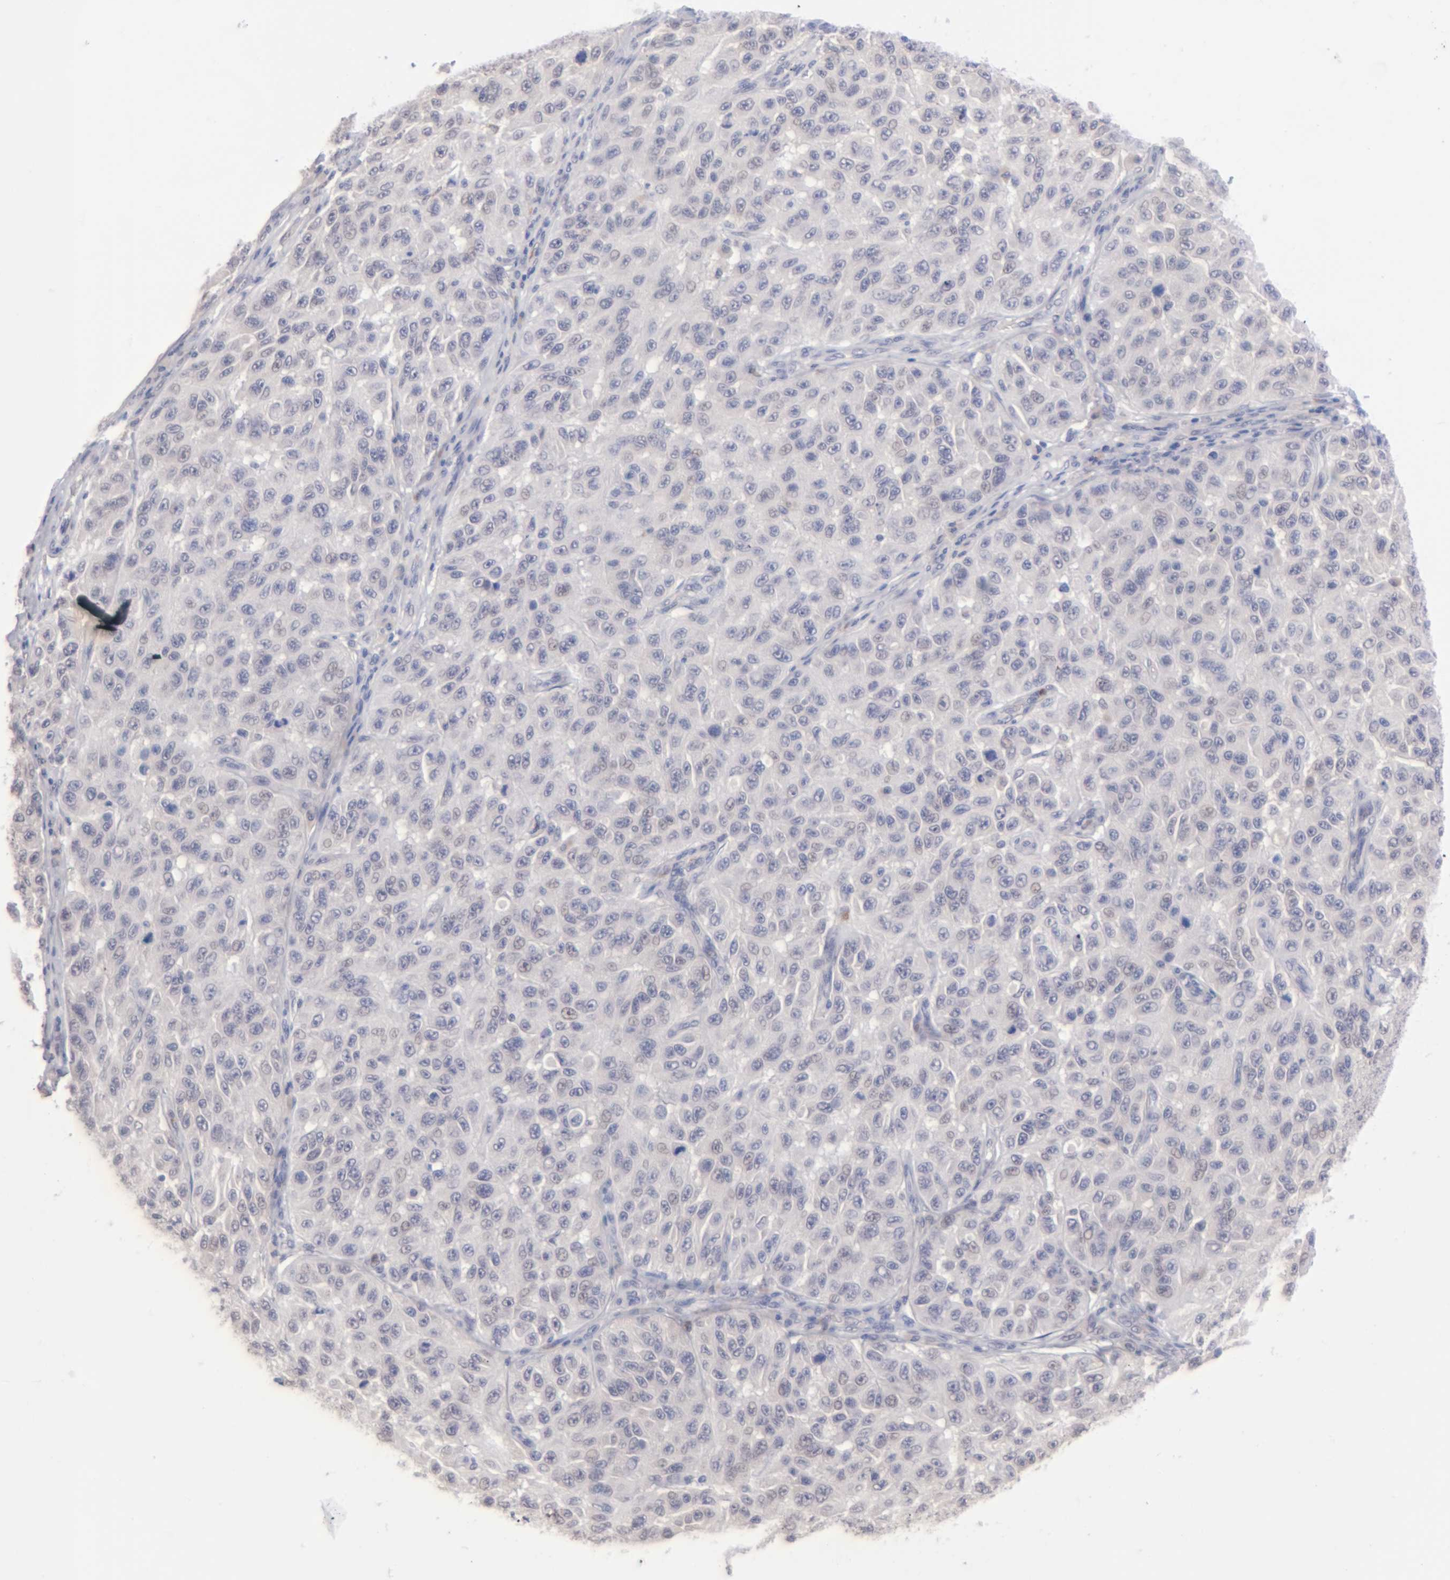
{"staining": {"intensity": "negative", "quantity": "none", "location": "none"}, "tissue": "melanoma", "cell_type": "Tumor cells", "image_type": "cancer", "snomed": [{"axis": "morphology", "description": "Malignant melanoma, NOS"}, {"axis": "topography", "description": "Skin"}], "caption": "Tumor cells show no significant protein positivity in malignant melanoma. (Immunohistochemistry, brightfield microscopy, high magnification).", "gene": "MGAM", "patient": {"sex": "male", "age": 30}}